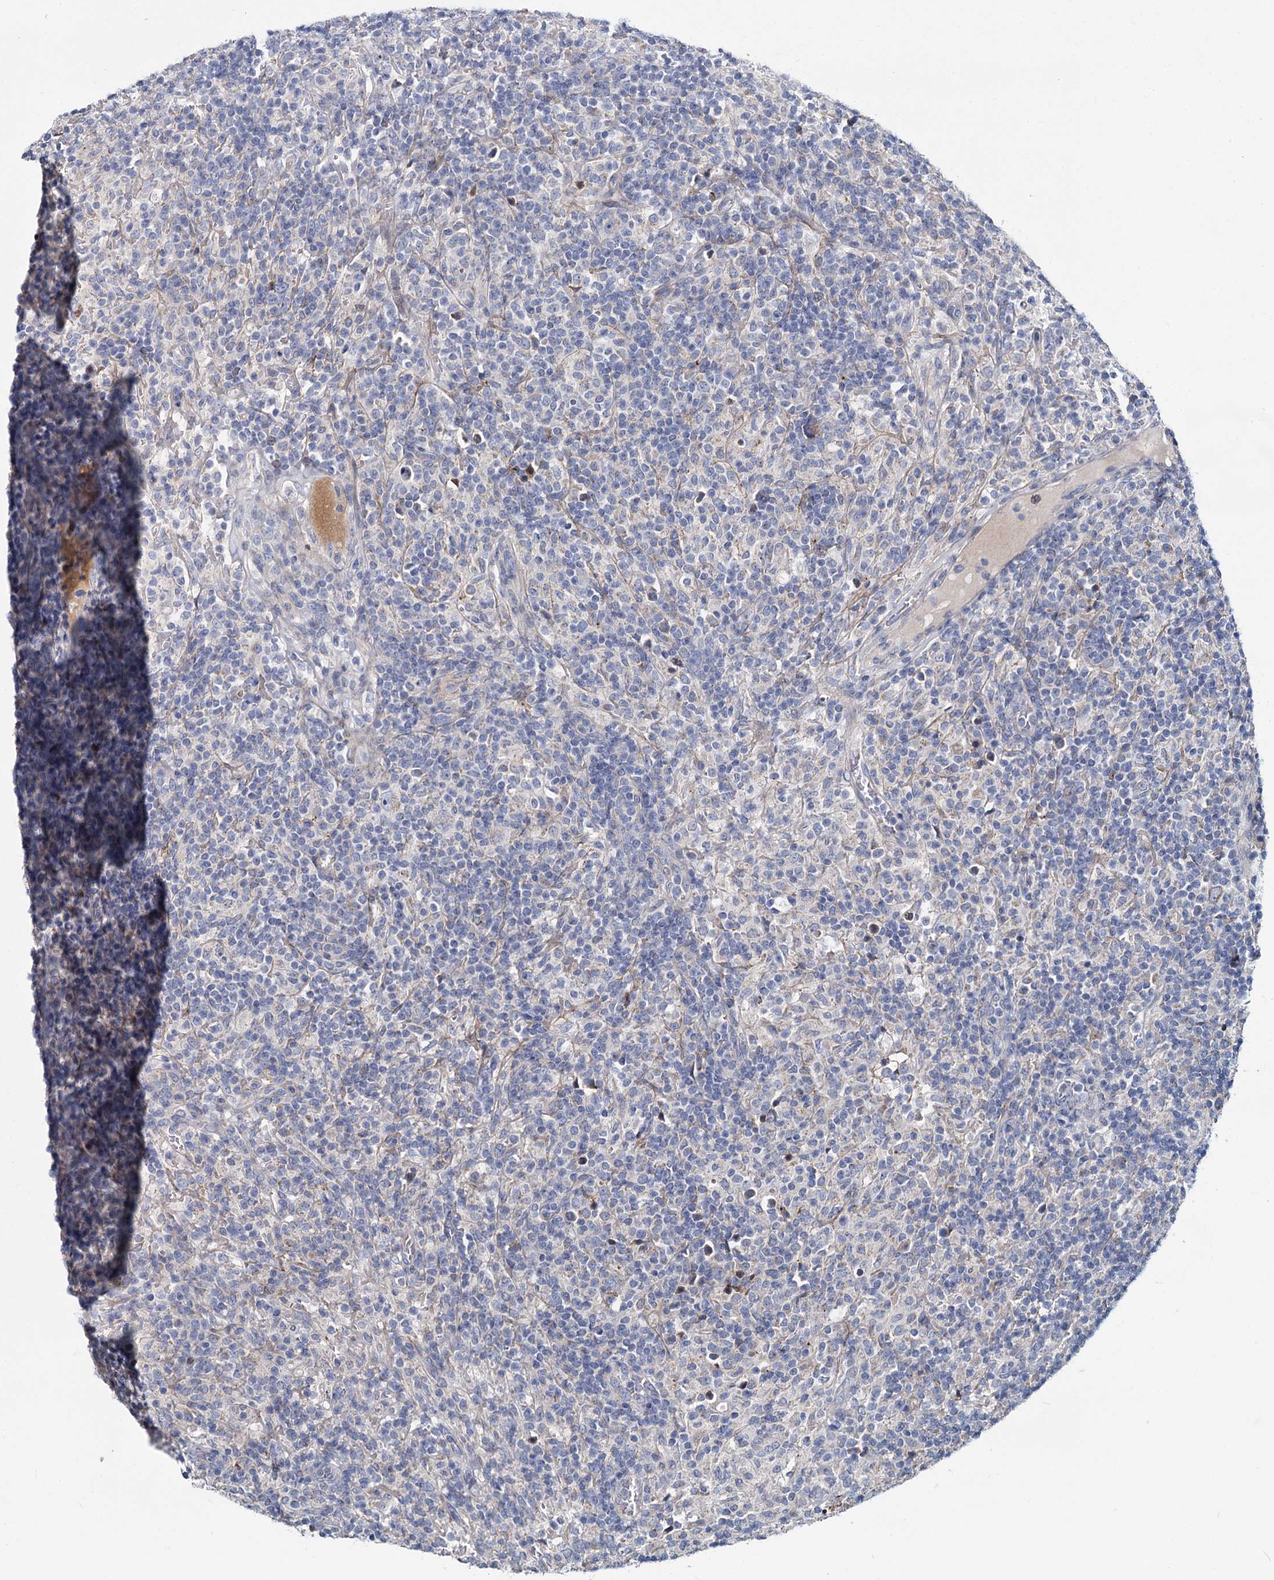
{"staining": {"intensity": "weak", "quantity": "<25%", "location": "cytoplasmic/membranous"}, "tissue": "lymphoma", "cell_type": "Tumor cells", "image_type": "cancer", "snomed": [{"axis": "morphology", "description": "Hodgkin's disease, NOS"}, {"axis": "topography", "description": "Lymph node"}], "caption": "Immunohistochemistry (IHC) of lymphoma displays no positivity in tumor cells.", "gene": "DCUN1D2", "patient": {"sex": "male", "age": 70}}